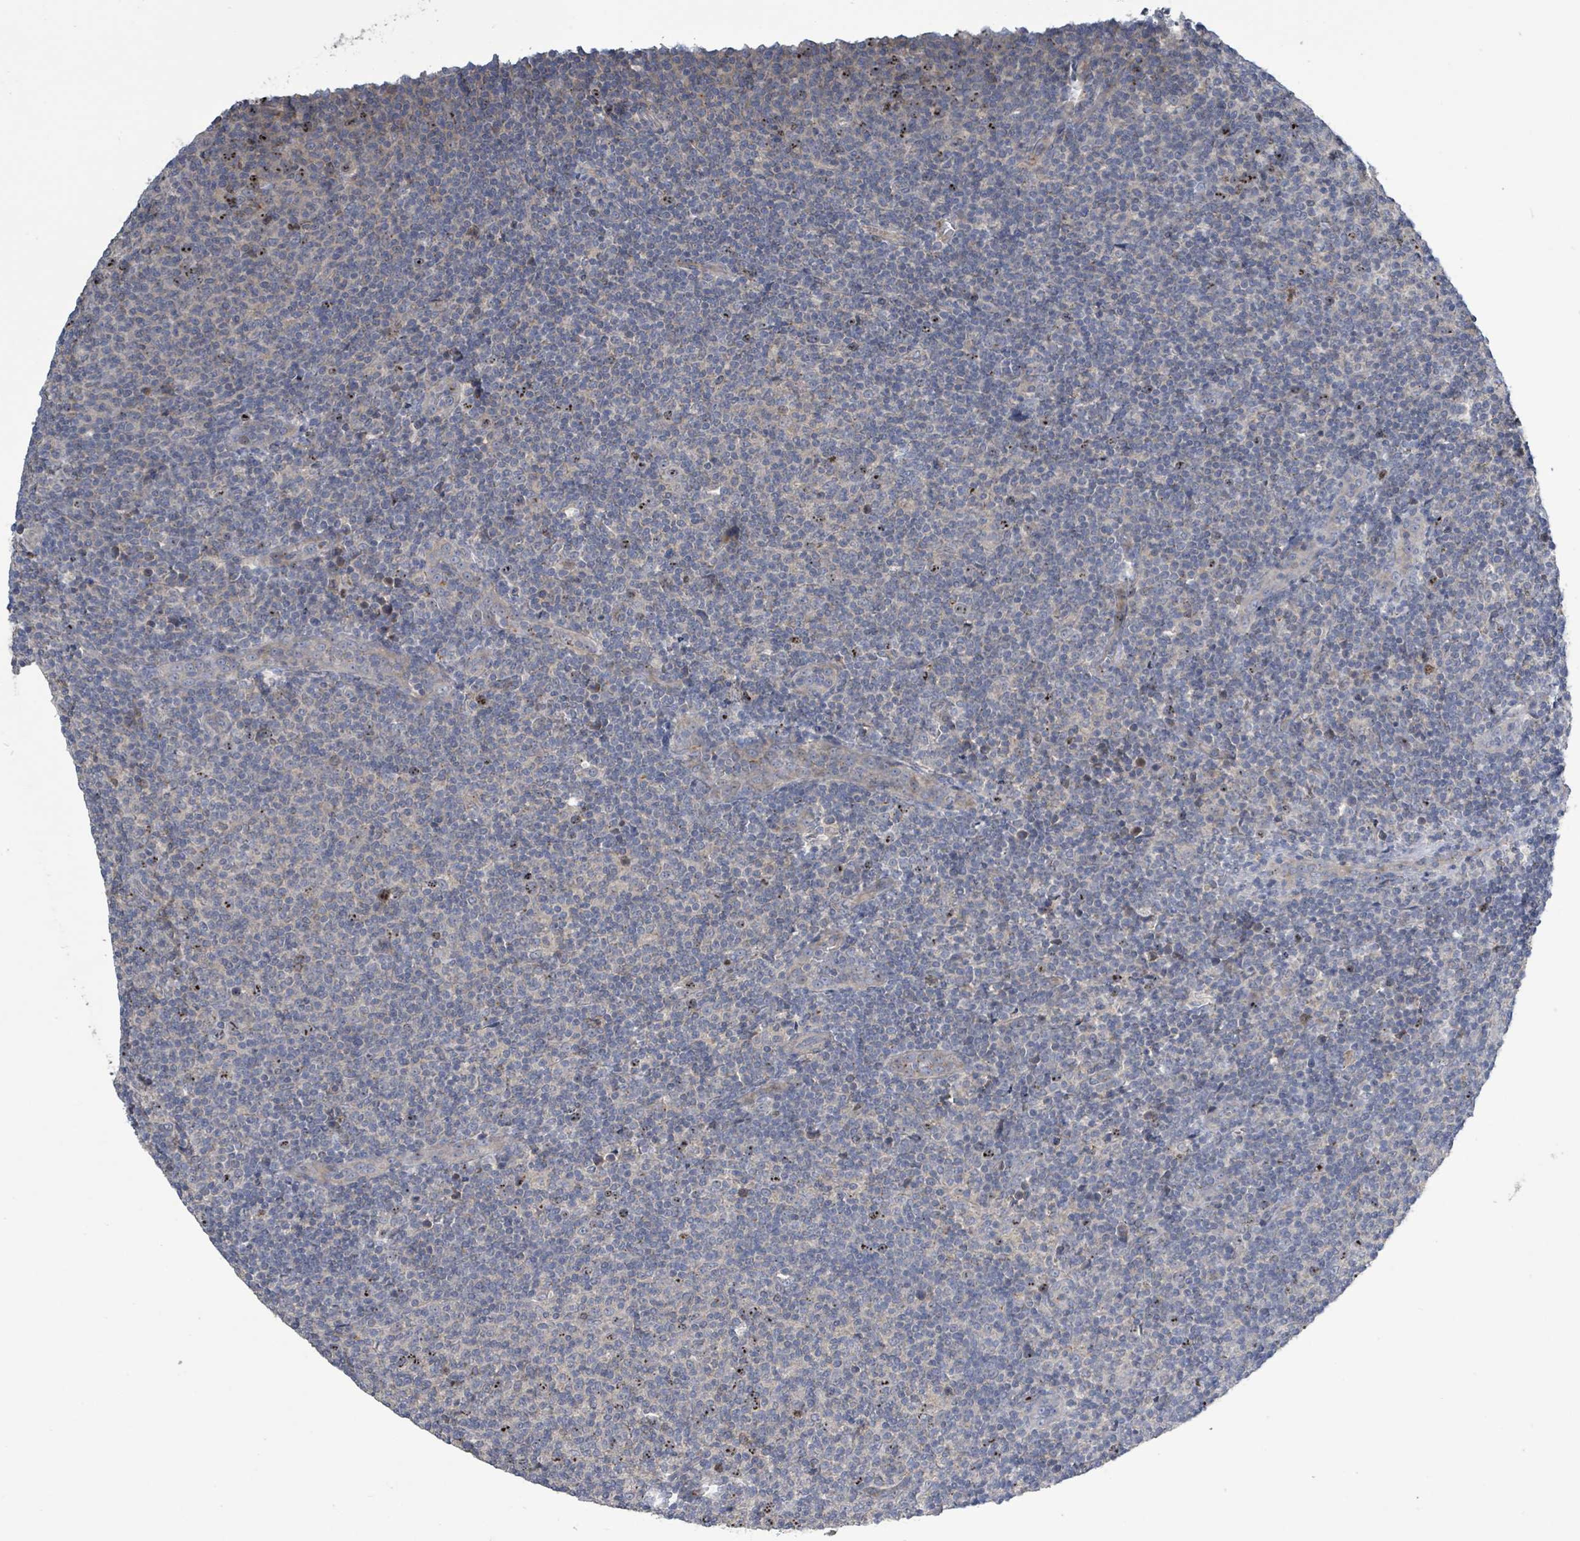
{"staining": {"intensity": "negative", "quantity": "none", "location": "none"}, "tissue": "lymphoma", "cell_type": "Tumor cells", "image_type": "cancer", "snomed": [{"axis": "morphology", "description": "Malignant lymphoma, non-Hodgkin's type, Low grade"}, {"axis": "topography", "description": "Lymph node"}], "caption": "This is an immunohistochemistry micrograph of human low-grade malignant lymphoma, non-Hodgkin's type. There is no staining in tumor cells.", "gene": "KRAS", "patient": {"sex": "male", "age": 66}}